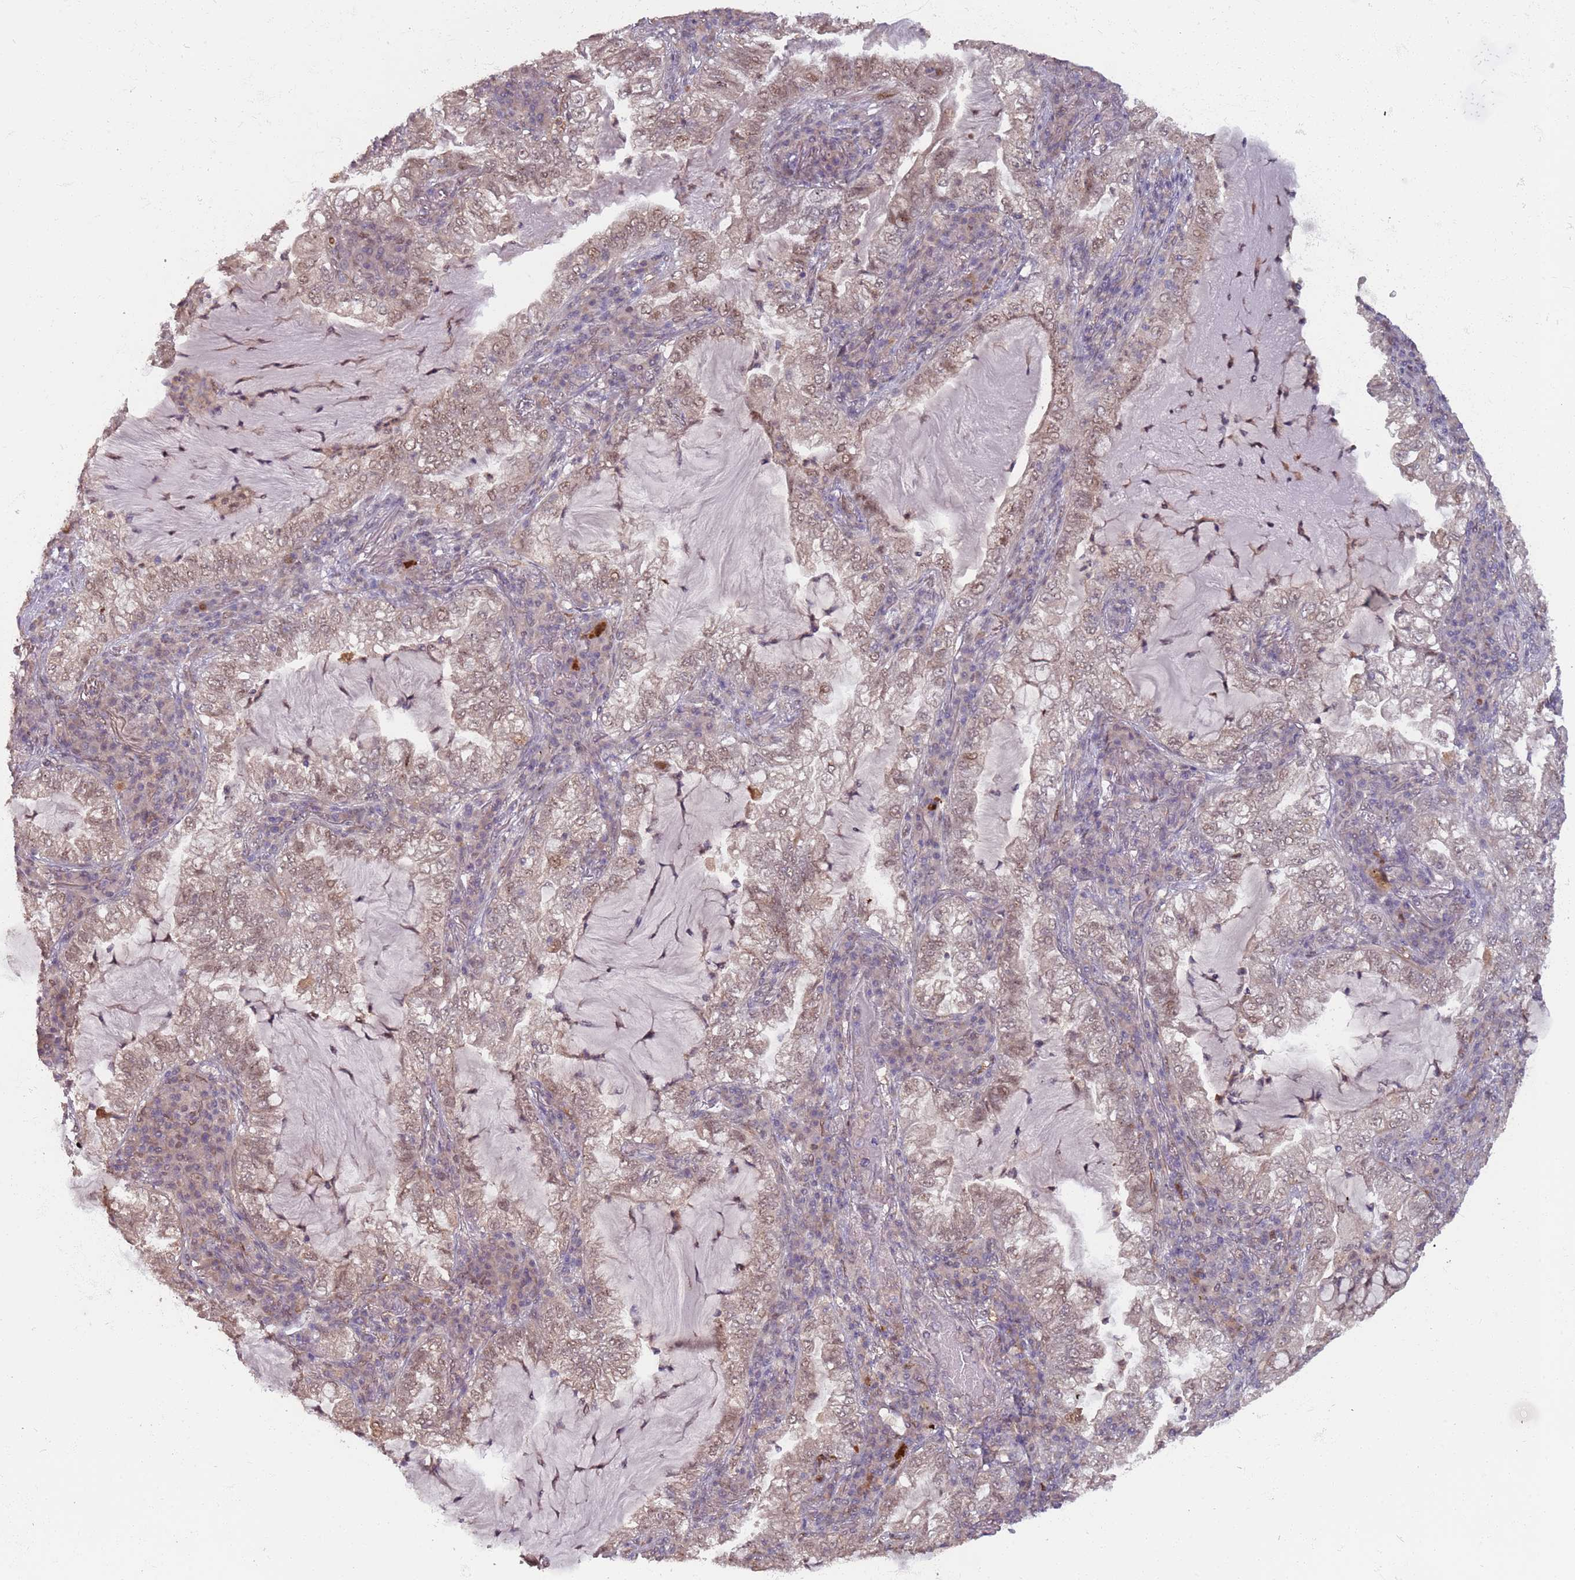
{"staining": {"intensity": "weak", "quantity": ">75%", "location": "nuclear"}, "tissue": "lung cancer", "cell_type": "Tumor cells", "image_type": "cancer", "snomed": [{"axis": "morphology", "description": "Adenocarcinoma, NOS"}, {"axis": "topography", "description": "Lung"}], "caption": "A high-resolution photomicrograph shows immunohistochemistry staining of lung cancer (adenocarcinoma), which reveals weak nuclear staining in about >75% of tumor cells.", "gene": "ZBTB5", "patient": {"sex": "female", "age": 73}}